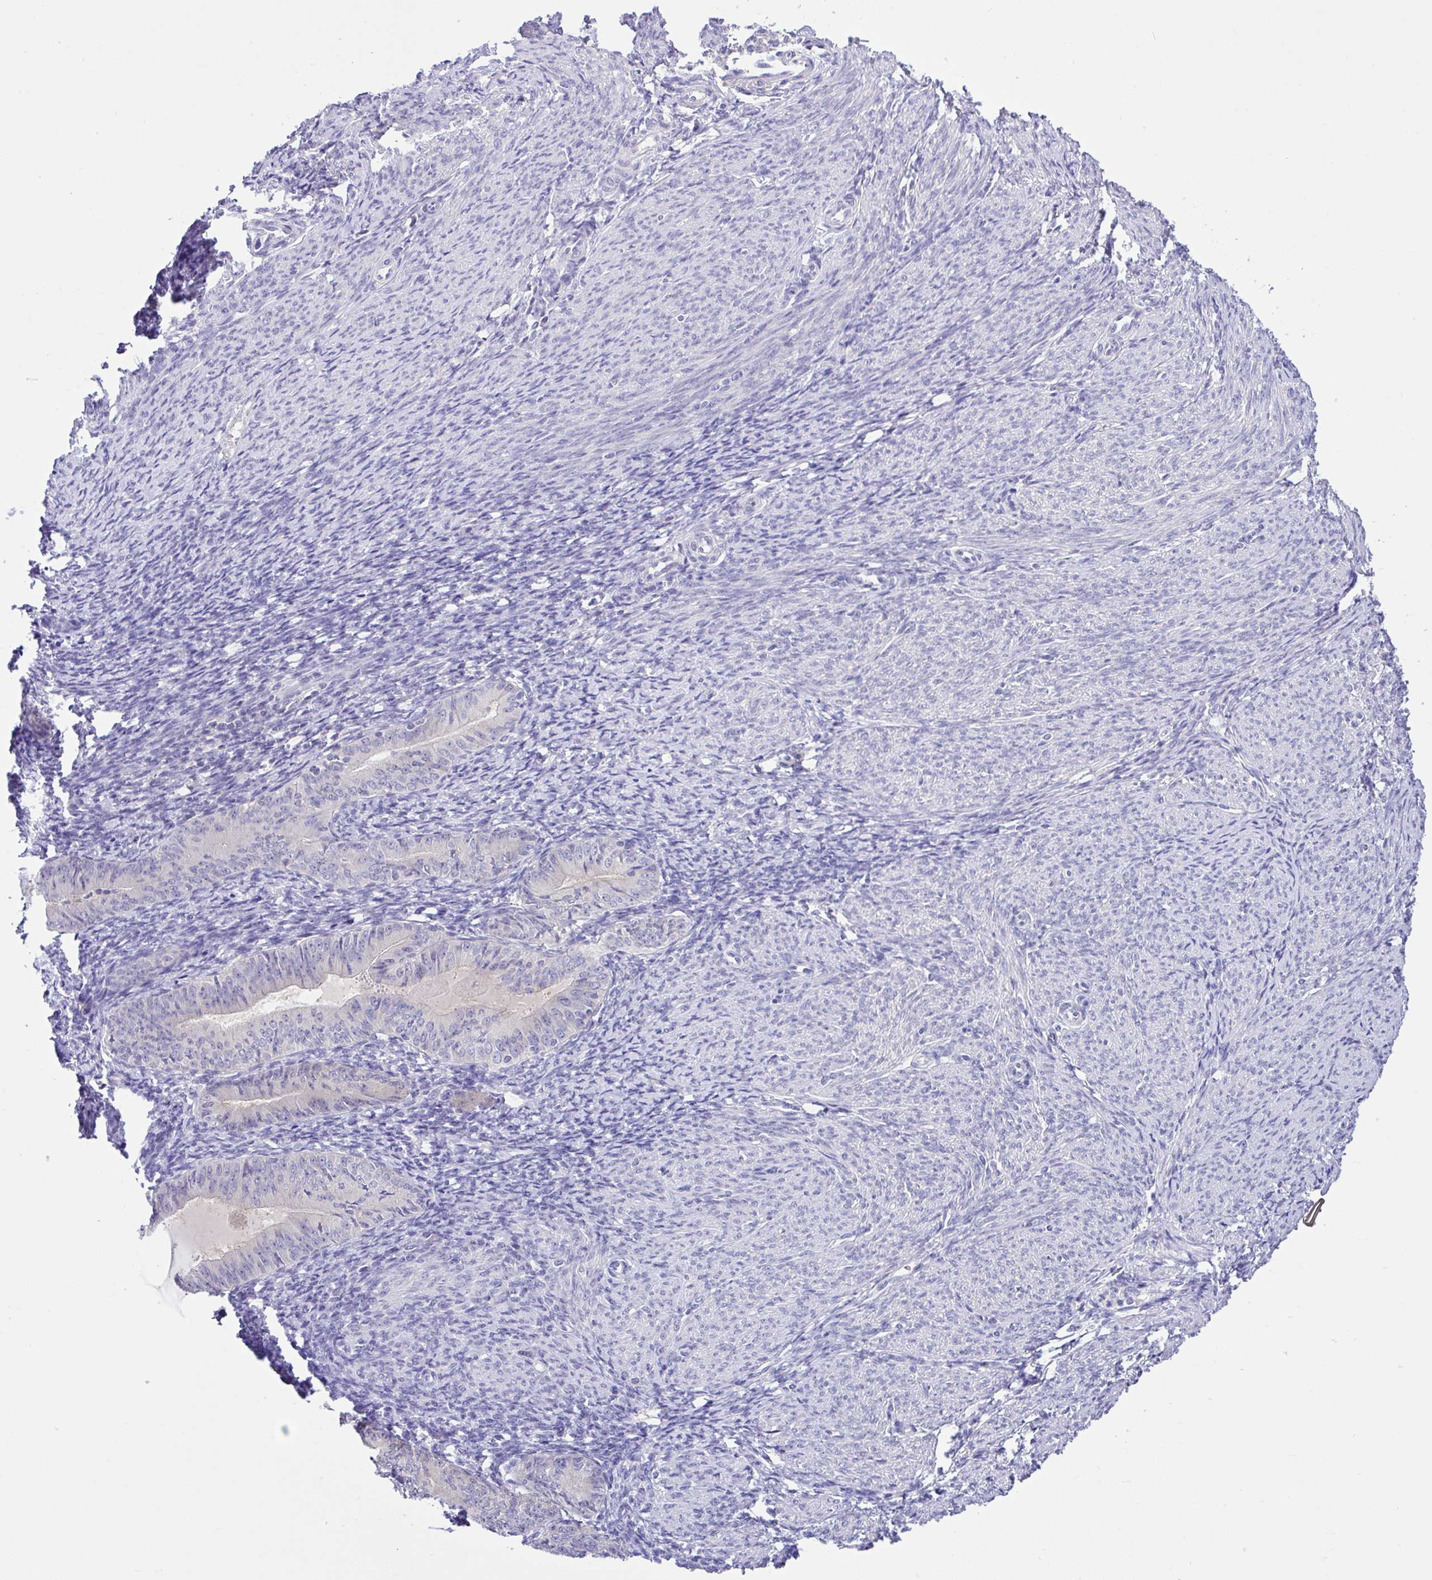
{"staining": {"intensity": "negative", "quantity": "none", "location": "none"}, "tissue": "endometrial cancer", "cell_type": "Tumor cells", "image_type": "cancer", "snomed": [{"axis": "morphology", "description": "Adenocarcinoma, NOS"}, {"axis": "topography", "description": "Endometrium"}], "caption": "High power microscopy micrograph of an immunohistochemistry (IHC) micrograph of adenocarcinoma (endometrial), revealing no significant positivity in tumor cells.", "gene": "ANO4", "patient": {"sex": "female", "age": 57}}